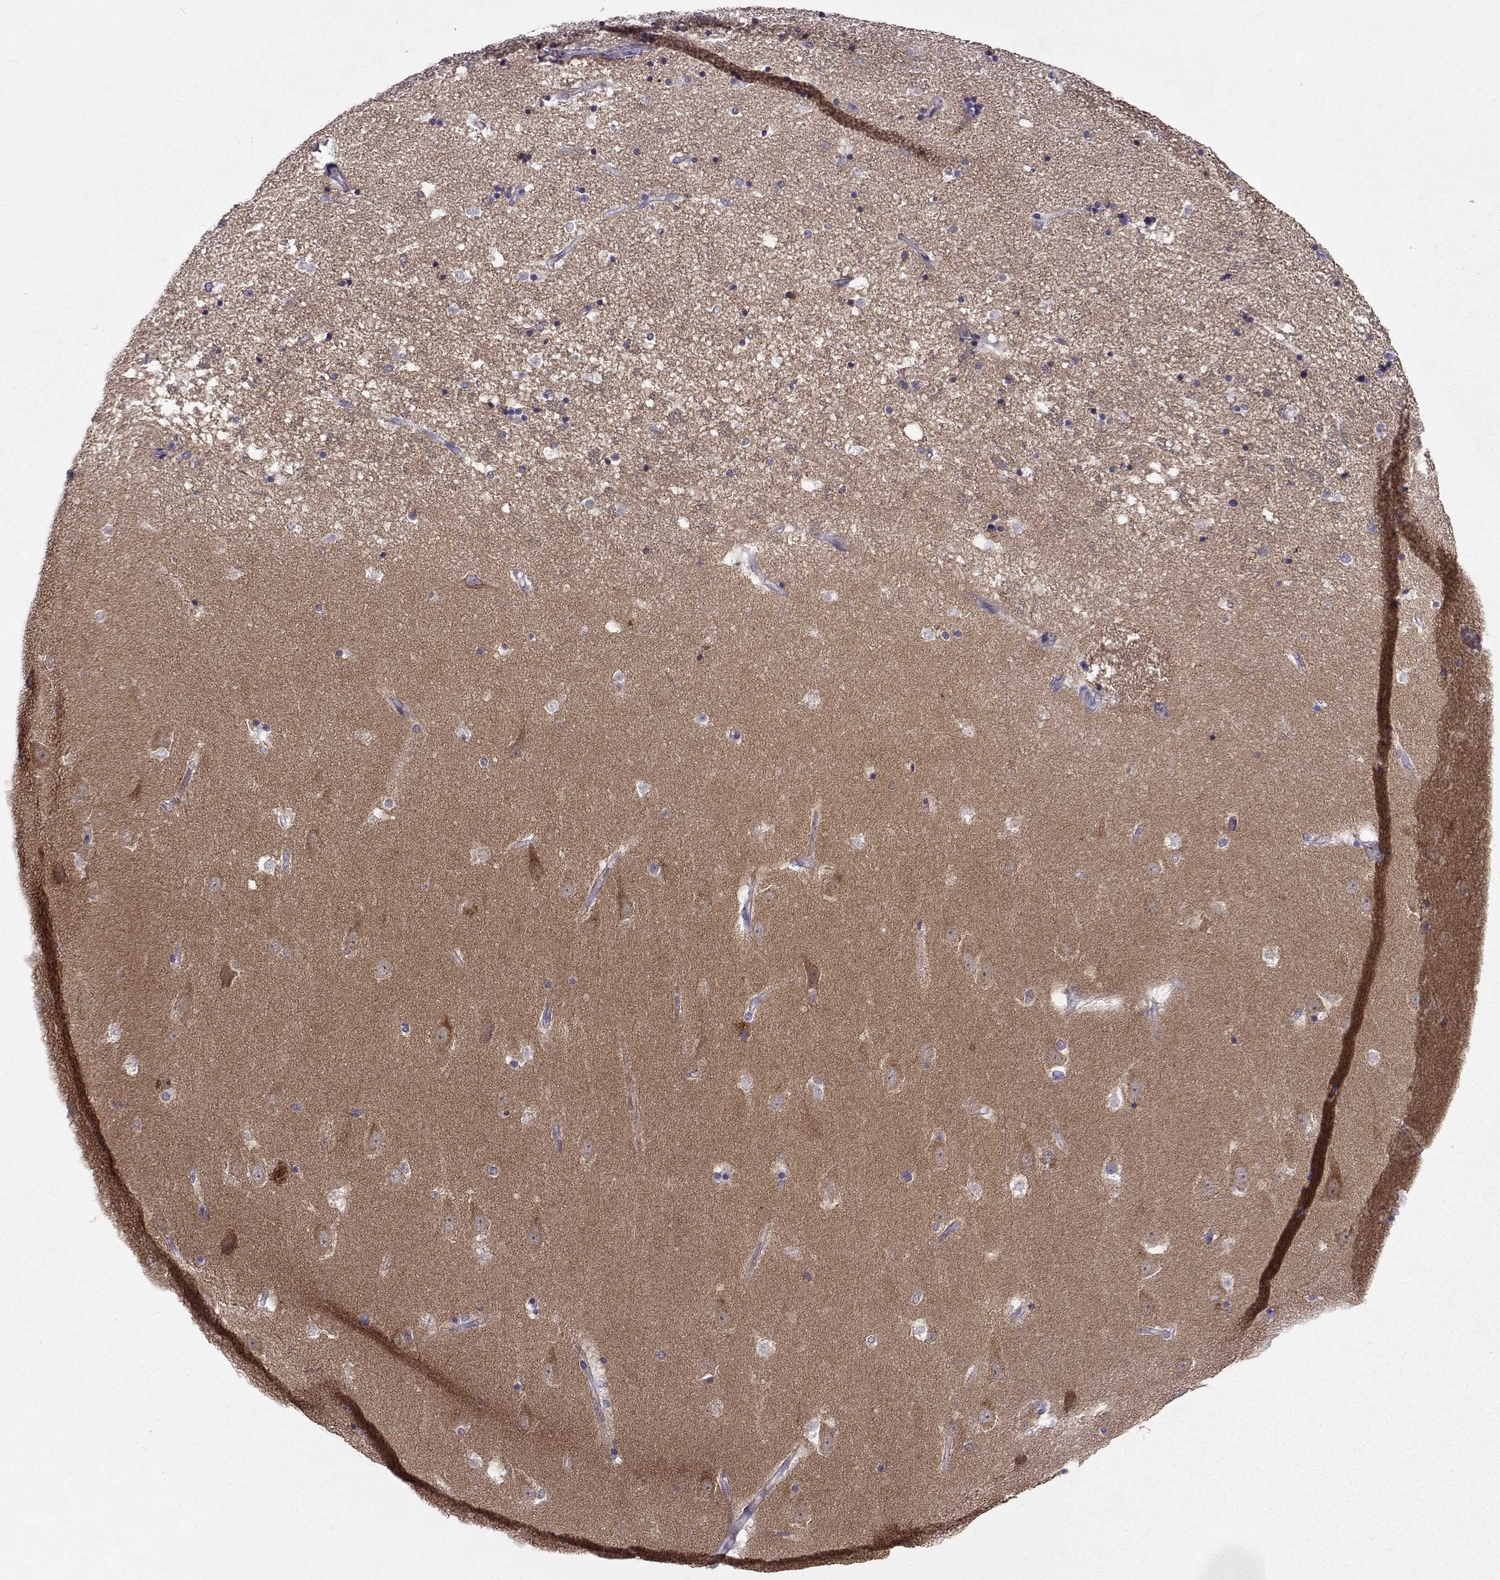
{"staining": {"intensity": "negative", "quantity": "none", "location": "none"}, "tissue": "hippocampus", "cell_type": "Glial cells", "image_type": "normal", "snomed": [{"axis": "morphology", "description": "Normal tissue, NOS"}, {"axis": "topography", "description": "Hippocampus"}], "caption": "Immunohistochemistry (IHC) photomicrograph of unremarkable hippocampus: hippocampus stained with DAB (3,3'-diaminobenzidine) displays no significant protein staining in glial cells.", "gene": "STXBP5", "patient": {"sex": "male", "age": 49}}